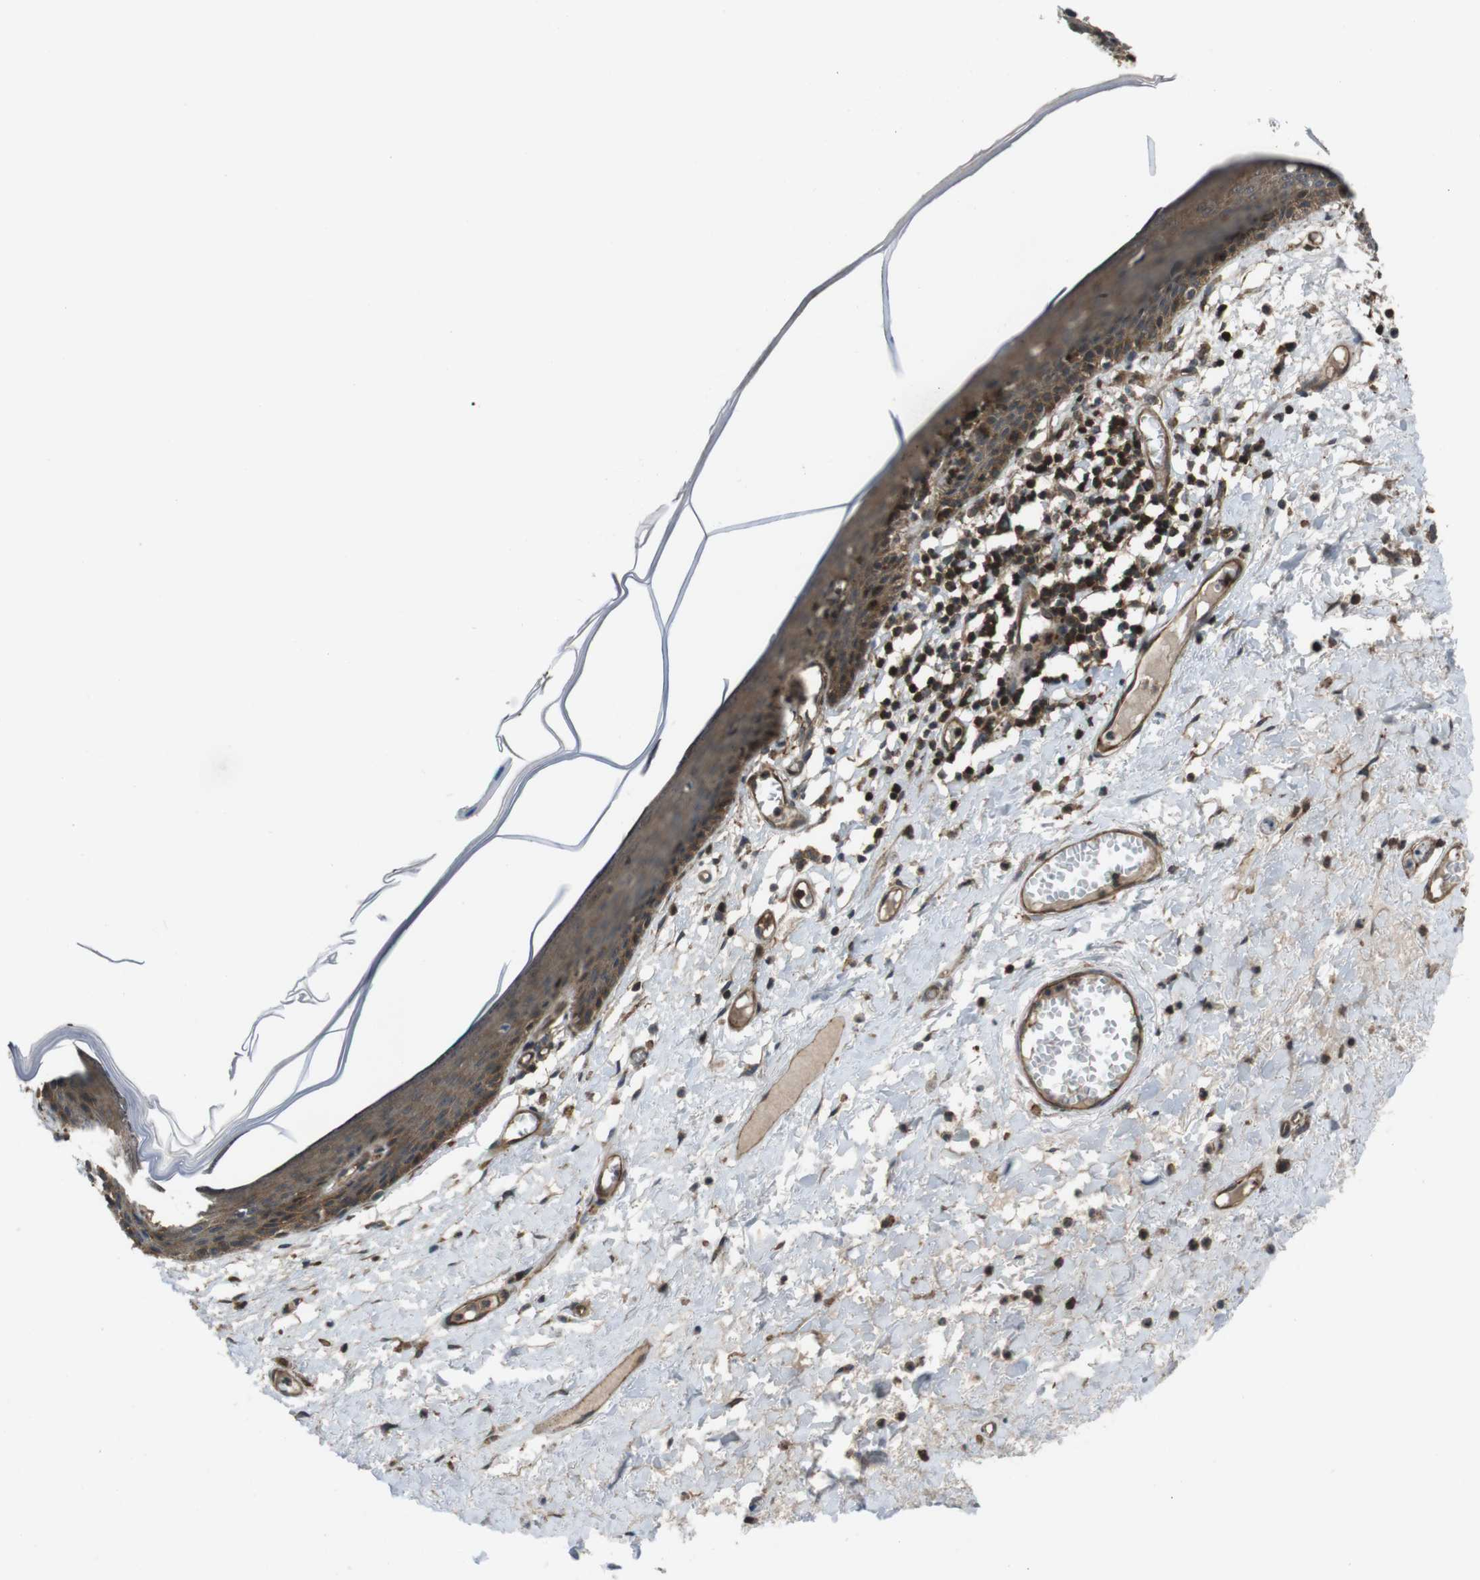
{"staining": {"intensity": "moderate", "quantity": ">75%", "location": "cytoplasmic/membranous"}, "tissue": "skin", "cell_type": "Epidermal cells", "image_type": "normal", "snomed": [{"axis": "morphology", "description": "Normal tissue, NOS"}, {"axis": "topography", "description": "Vulva"}], "caption": "High-power microscopy captured an immunohistochemistry photomicrograph of benign skin, revealing moderate cytoplasmic/membranous positivity in approximately >75% of epidermal cells. Nuclei are stained in blue.", "gene": "SLC22A23", "patient": {"sex": "female", "age": 54}}